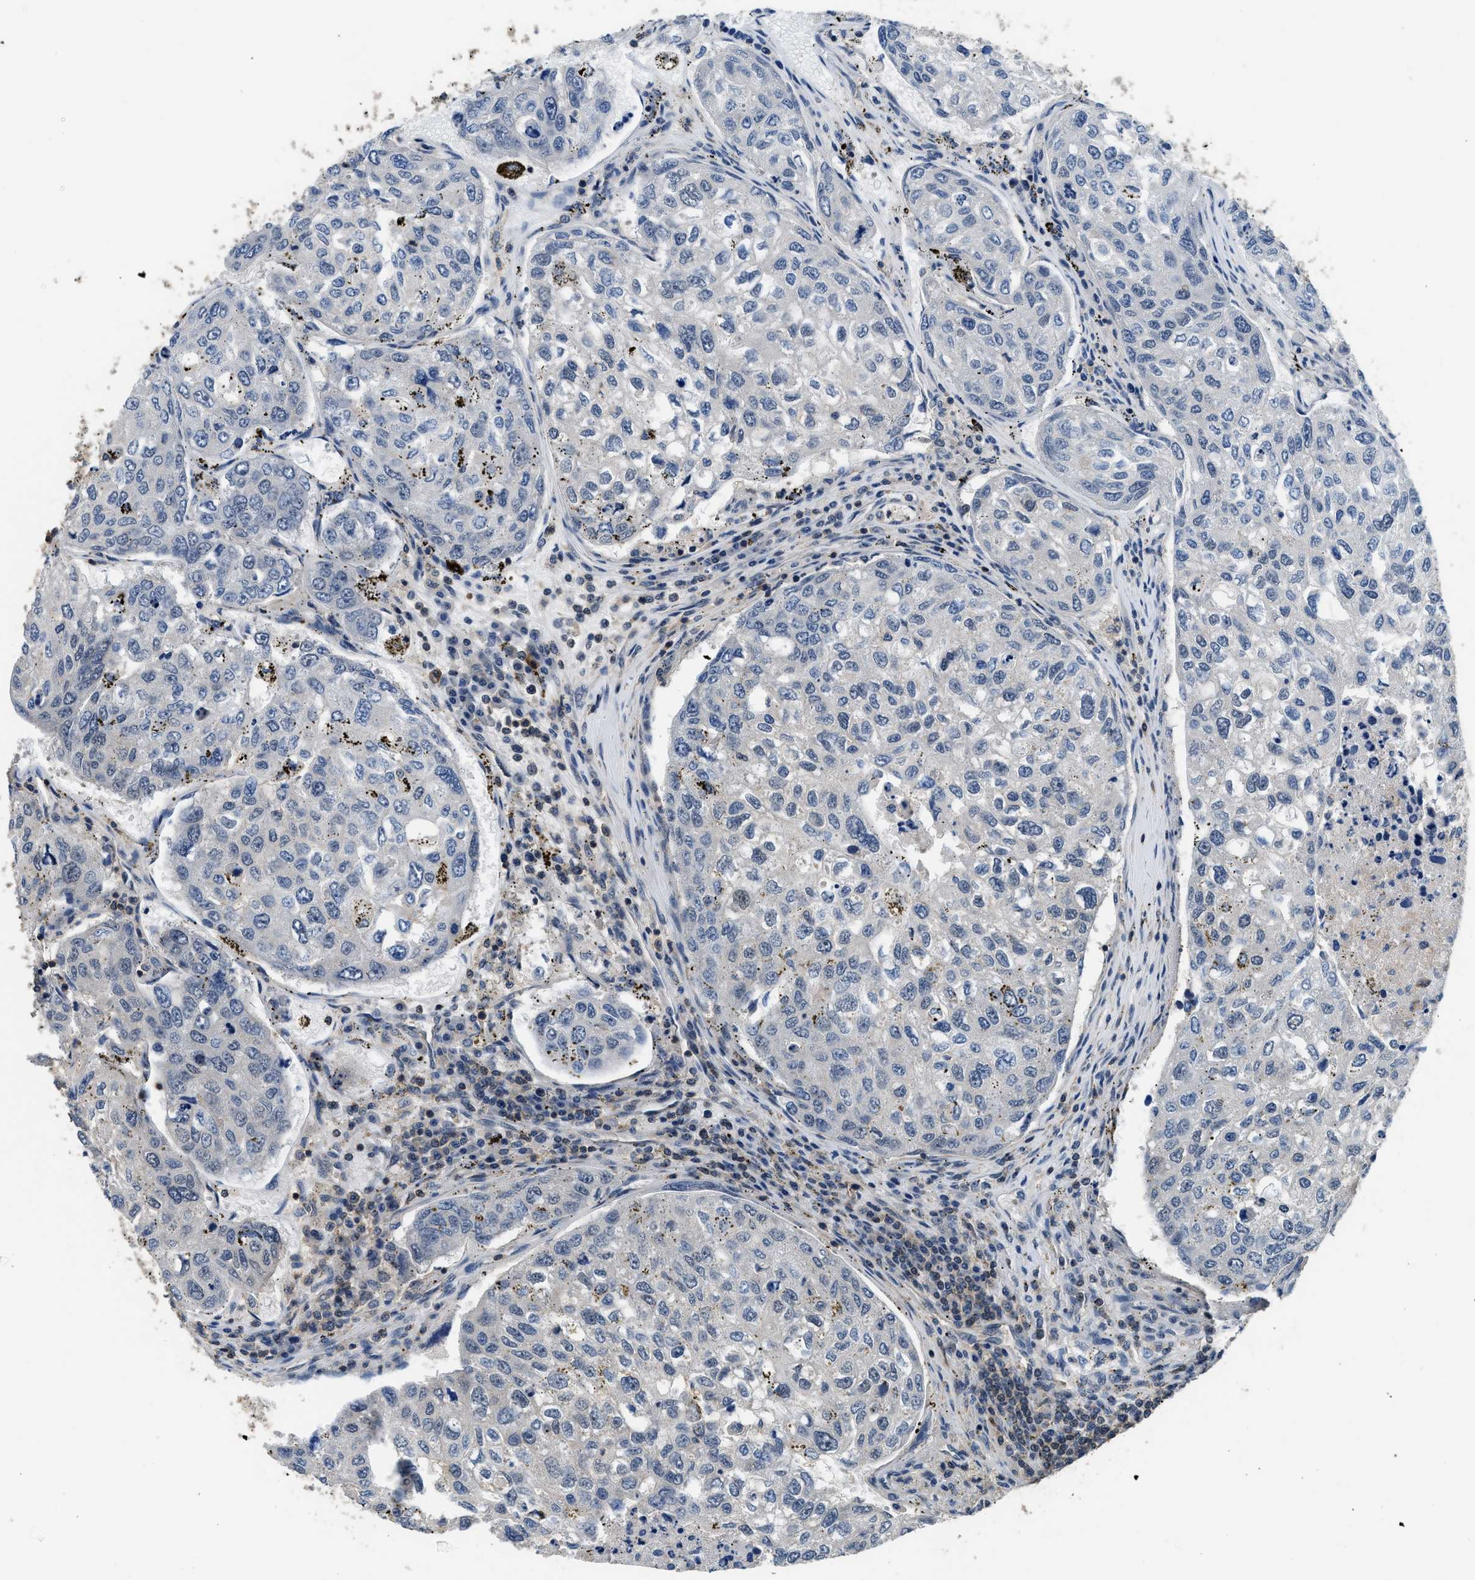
{"staining": {"intensity": "weak", "quantity": "<25%", "location": "nuclear"}, "tissue": "urothelial cancer", "cell_type": "Tumor cells", "image_type": "cancer", "snomed": [{"axis": "morphology", "description": "Urothelial carcinoma, High grade"}, {"axis": "topography", "description": "Lymph node"}, {"axis": "topography", "description": "Urinary bladder"}], "caption": "The micrograph exhibits no significant staining in tumor cells of high-grade urothelial carcinoma.", "gene": "MTMR1", "patient": {"sex": "male", "age": 51}}